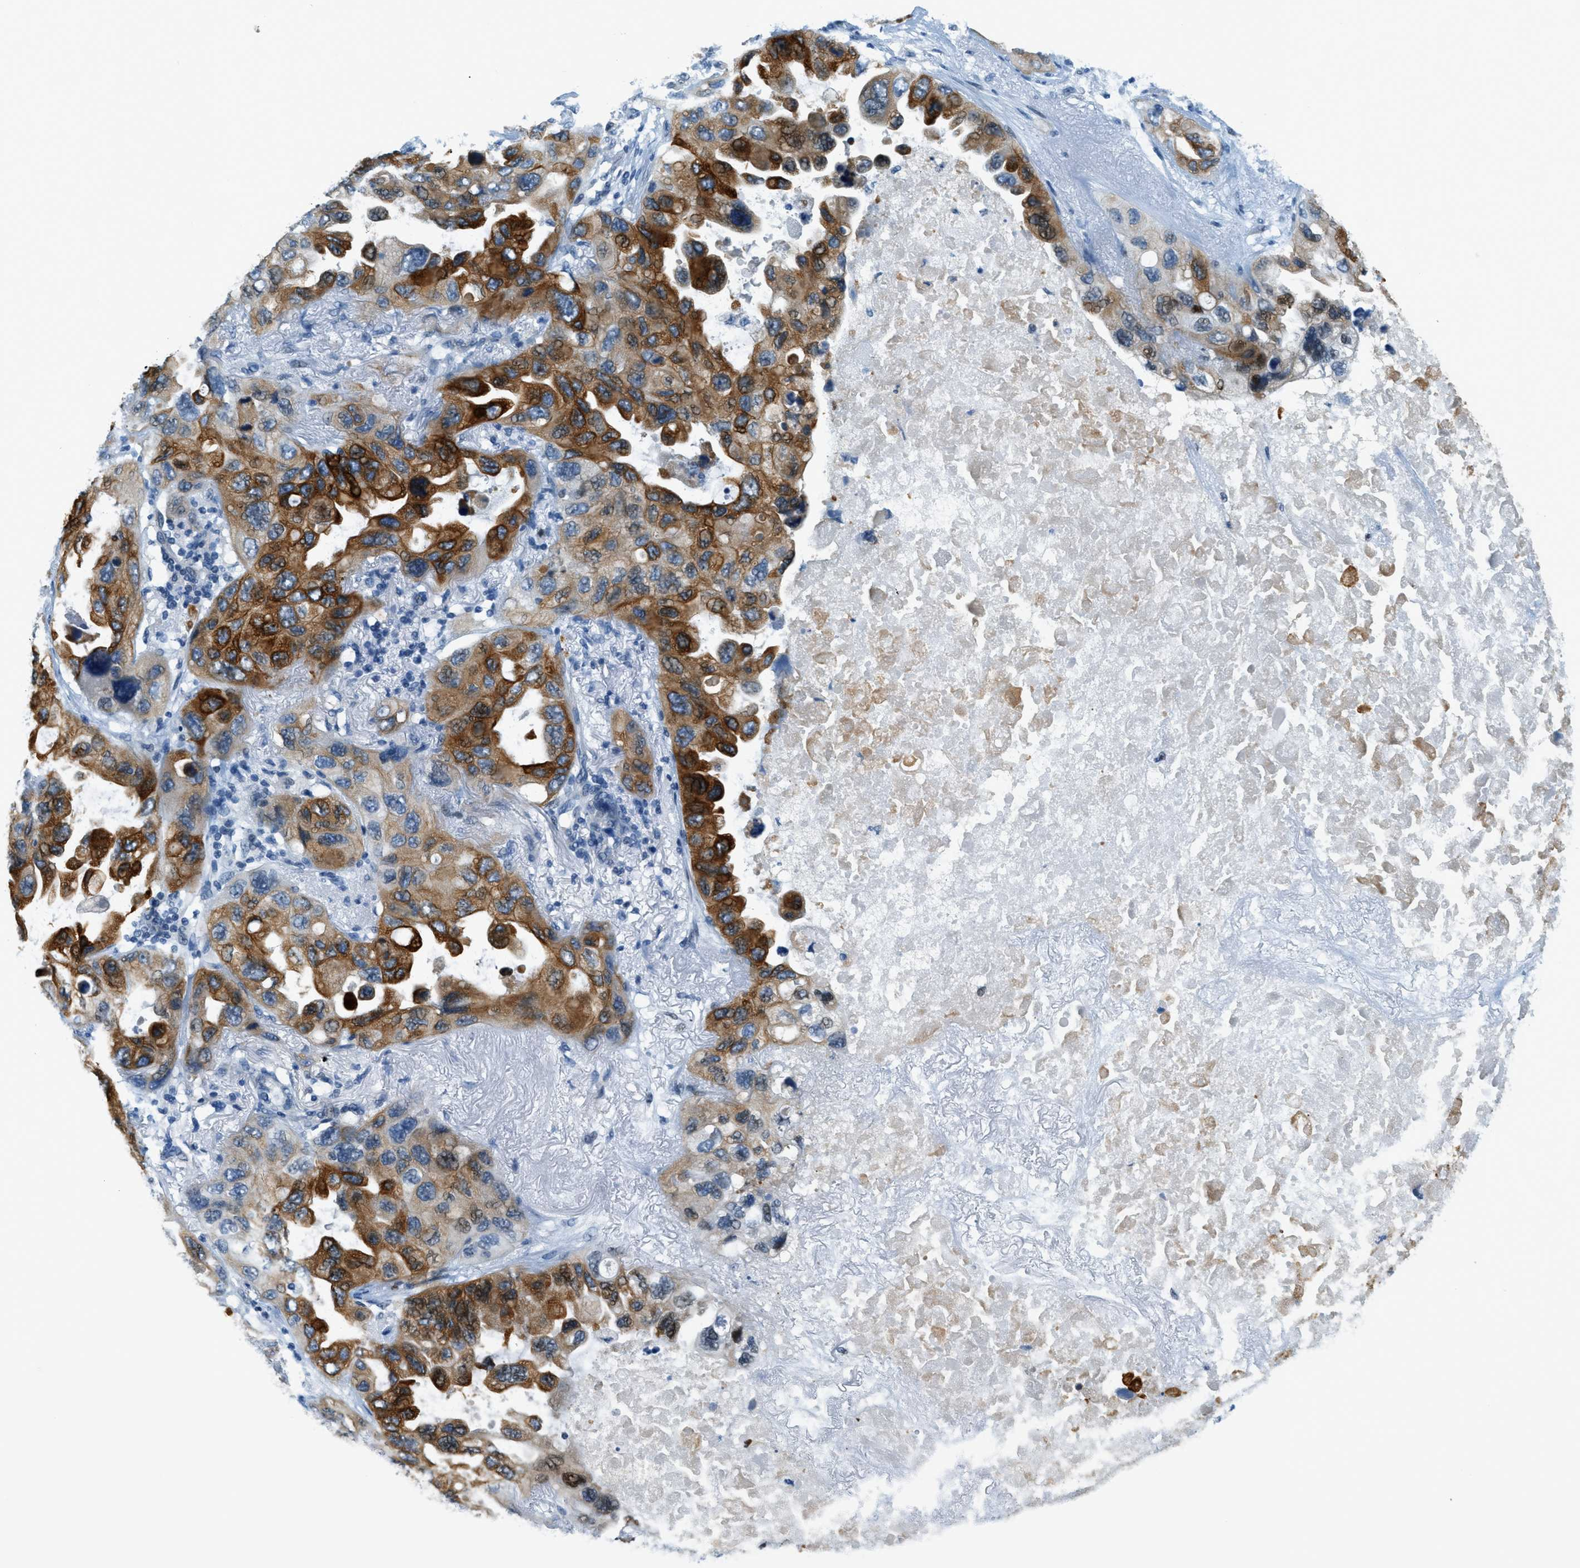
{"staining": {"intensity": "strong", "quantity": ">75%", "location": "cytoplasmic/membranous"}, "tissue": "lung cancer", "cell_type": "Tumor cells", "image_type": "cancer", "snomed": [{"axis": "morphology", "description": "Squamous cell carcinoma, NOS"}, {"axis": "topography", "description": "Lung"}], "caption": "An IHC micrograph of tumor tissue is shown. Protein staining in brown highlights strong cytoplasmic/membranous positivity in lung squamous cell carcinoma within tumor cells.", "gene": "CYP4X1", "patient": {"sex": "female", "age": 73}}